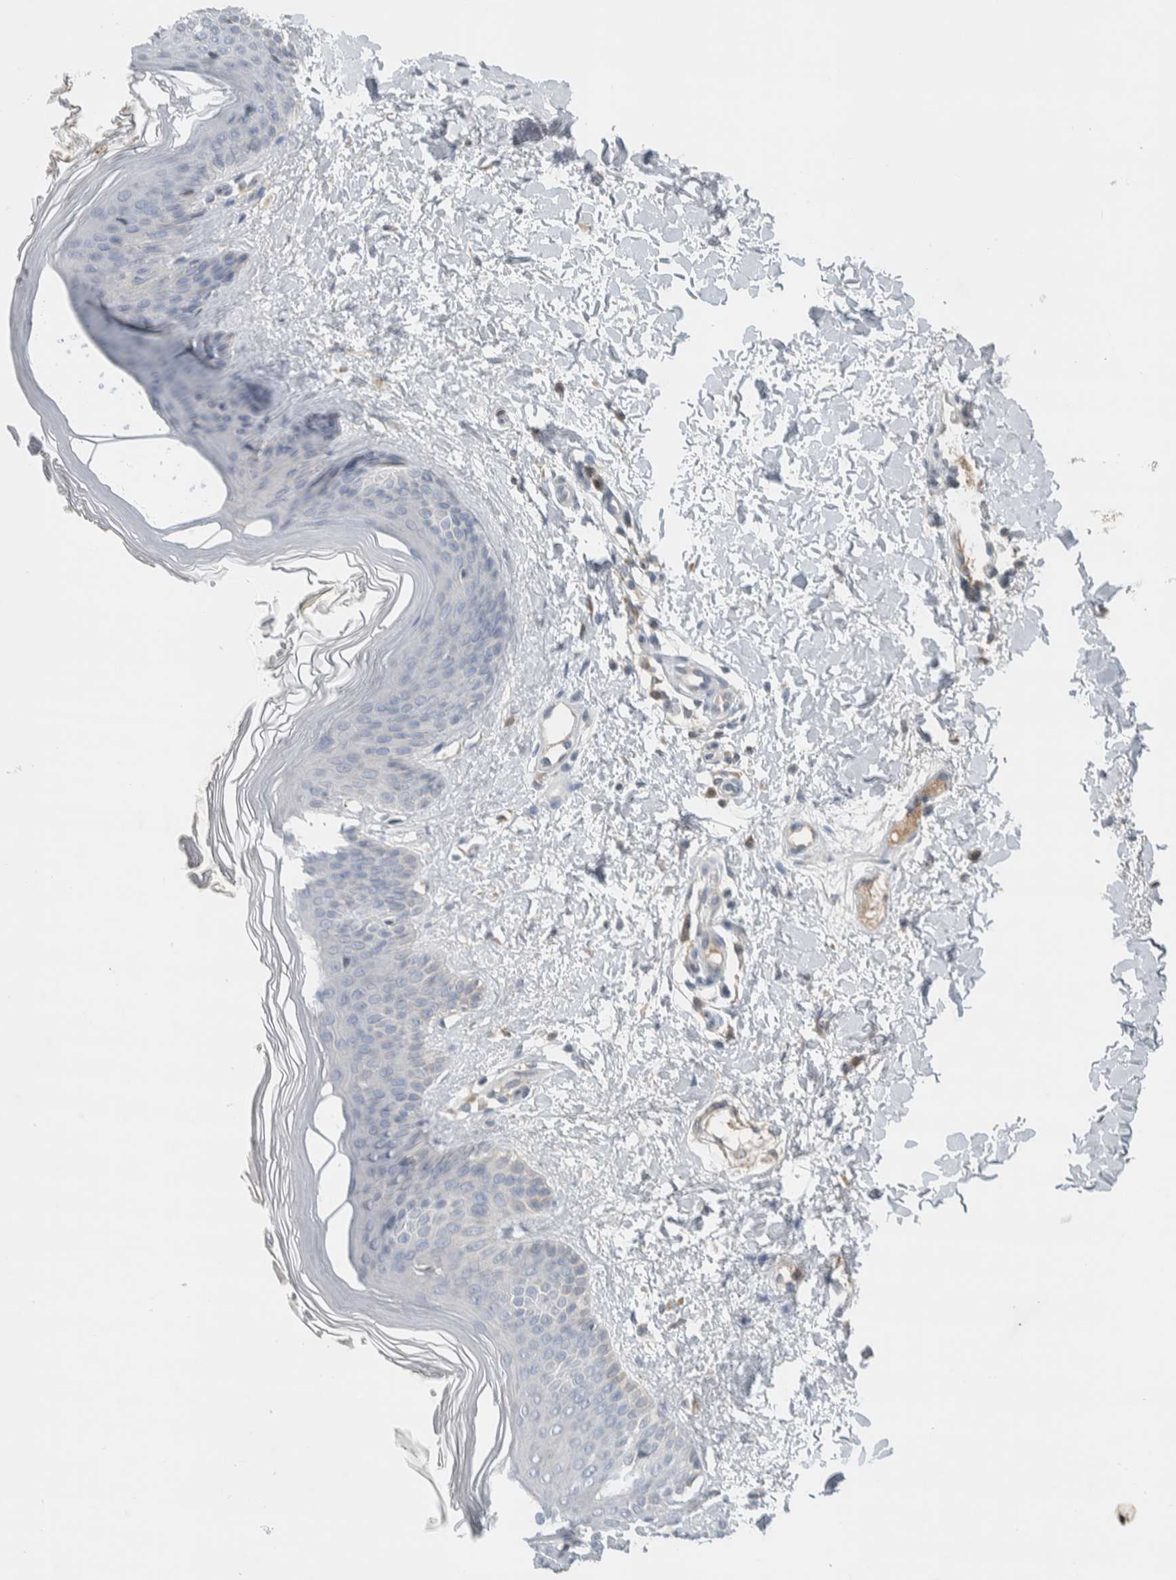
{"staining": {"intensity": "negative", "quantity": "none", "location": "none"}, "tissue": "skin", "cell_type": "Fibroblasts", "image_type": "normal", "snomed": [{"axis": "morphology", "description": "Normal tissue, NOS"}, {"axis": "morphology", "description": "Malignant melanoma, Metastatic site"}, {"axis": "topography", "description": "Skin"}], "caption": "Immunohistochemical staining of normal human skin exhibits no significant positivity in fibroblasts. The staining is performed using DAB (3,3'-diaminobenzidine) brown chromogen with nuclei counter-stained in using hematoxylin.", "gene": "DEPTOR", "patient": {"sex": "male", "age": 41}}